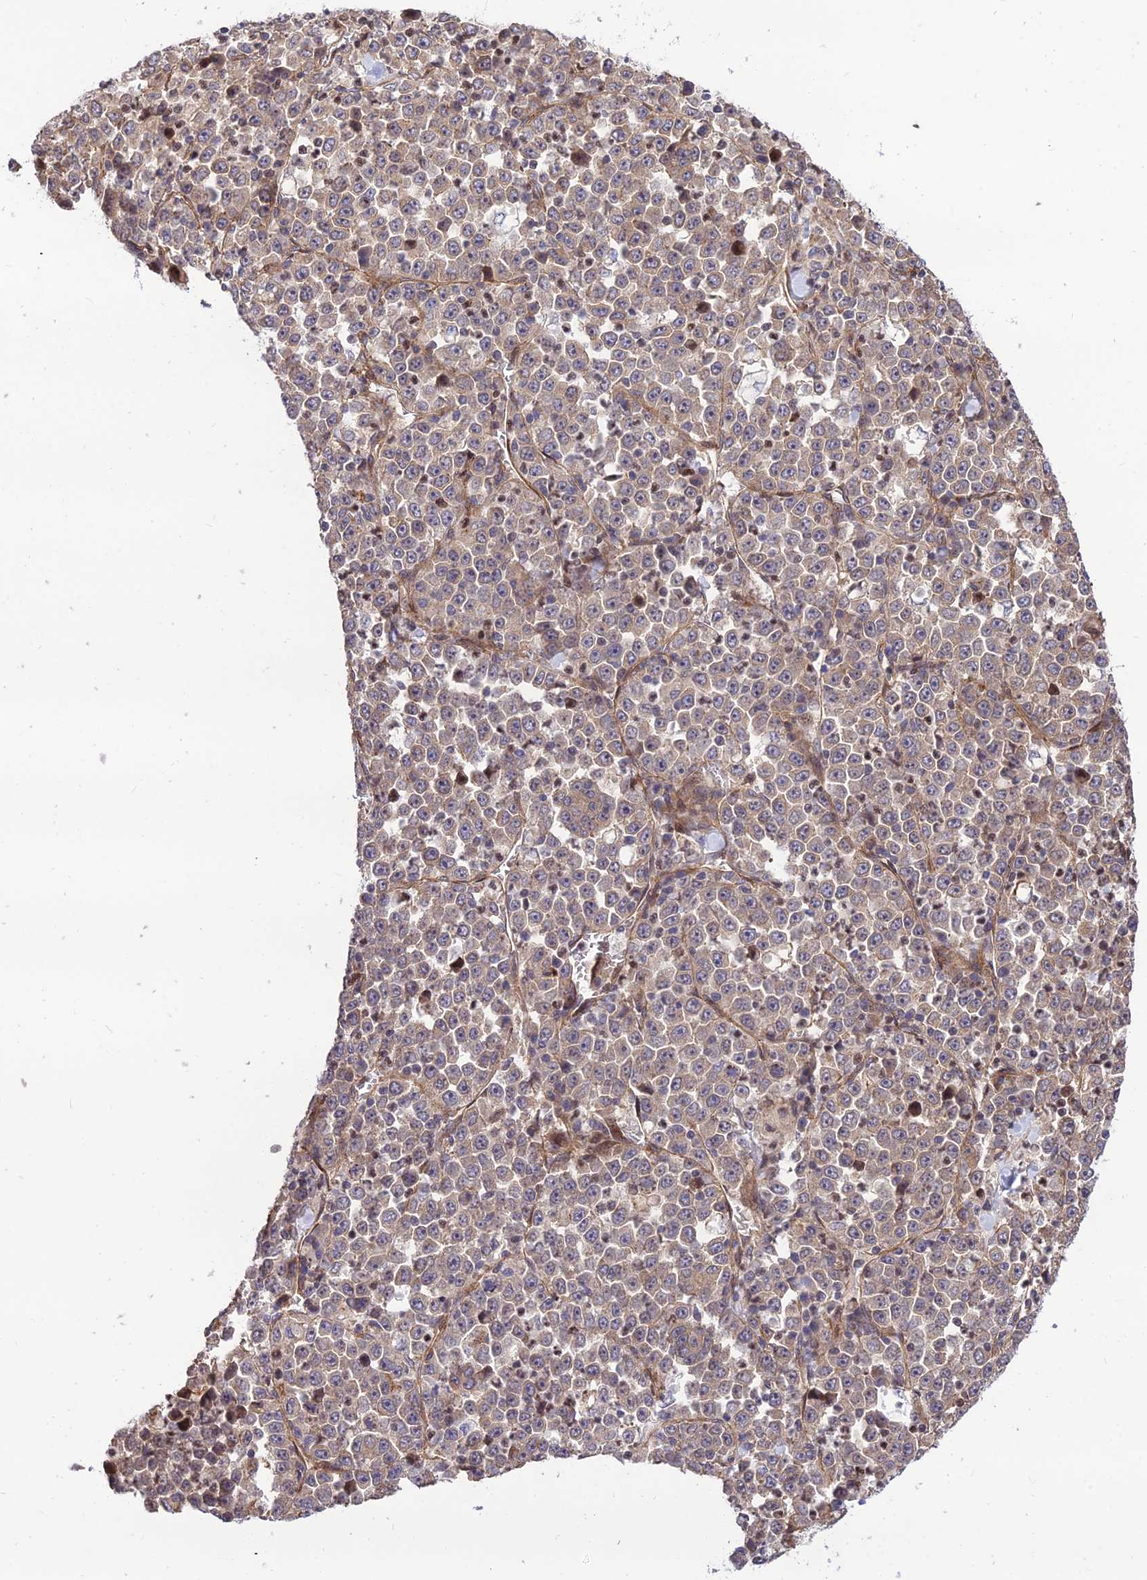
{"staining": {"intensity": "weak", "quantity": ">75%", "location": "cytoplasmic/membranous"}, "tissue": "stomach cancer", "cell_type": "Tumor cells", "image_type": "cancer", "snomed": [{"axis": "morphology", "description": "Normal tissue, NOS"}, {"axis": "morphology", "description": "Adenocarcinoma, NOS"}, {"axis": "topography", "description": "Stomach, upper"}, {"axis": "topography", "description": "Stomach"}], "caption": "Stomach cancer (adenocarcinoma) tissue shows weak cytoplasmic/membranous expression in approximately >75% of tumor cells", "gene": "SMG6", "patient": {"sex": "male", "age": 59}}